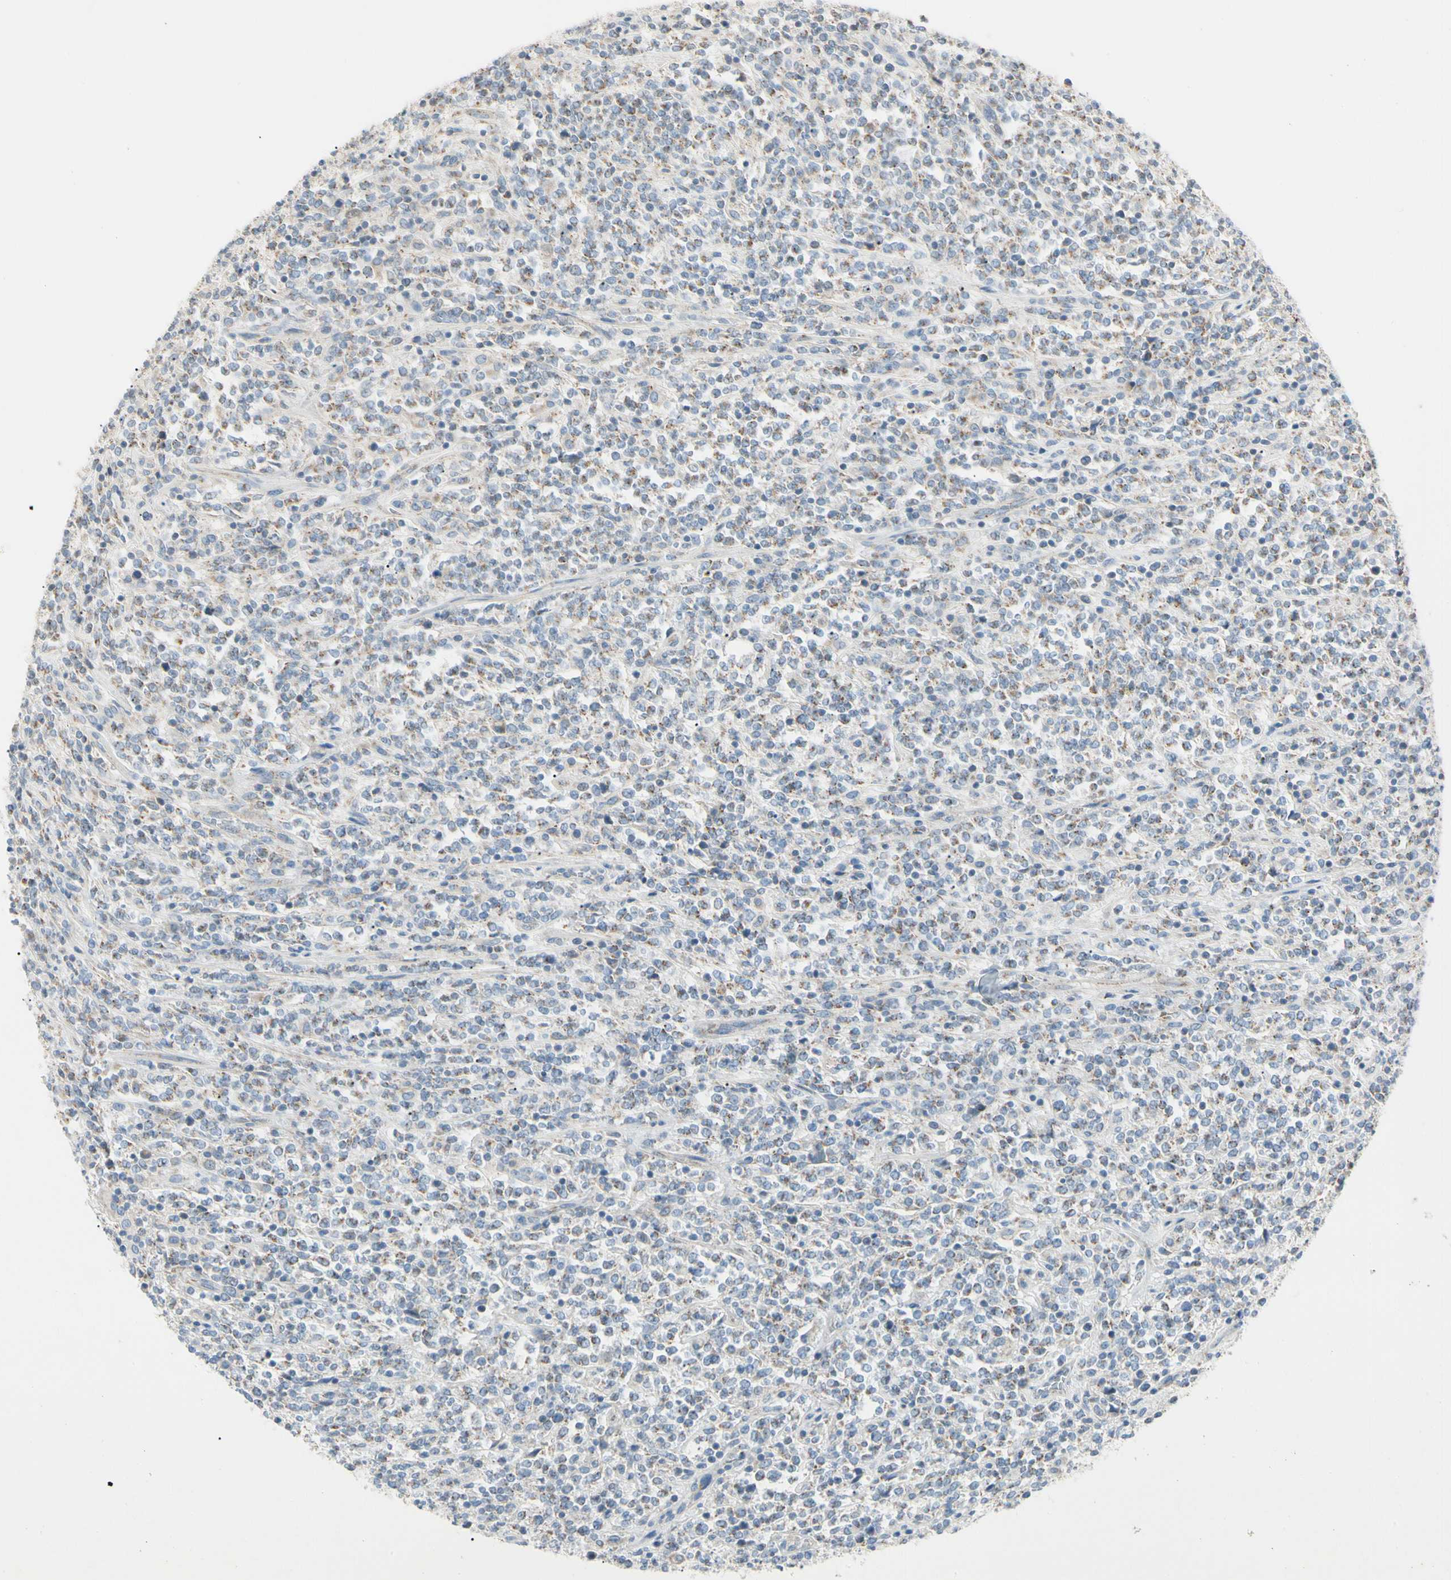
{"staining": {"intensity": "moderate", "quantity": ">75%", "location": "cytoplasmic/membranous"}, "tissue": "lymphoma", "cell_type": "Tumor cells", "image_type": "cancer", "snomed": [{"axis": "morphology", "description": "Malignant lymphoma, non-Hodgkin's type, High grade"}, {"axis": "topography", "description": "Soft tissue"}], "caption": "Immunohistochemistry (IHC) (DAB (3,3'-diaminobenzidine)) staining of lymphoma shows moderate cytoplasmic/membranous protein expression in about >75% of tumor cells.", "gene": "ALDH18A1", "patient": {"sex": "male", "age": 18}}